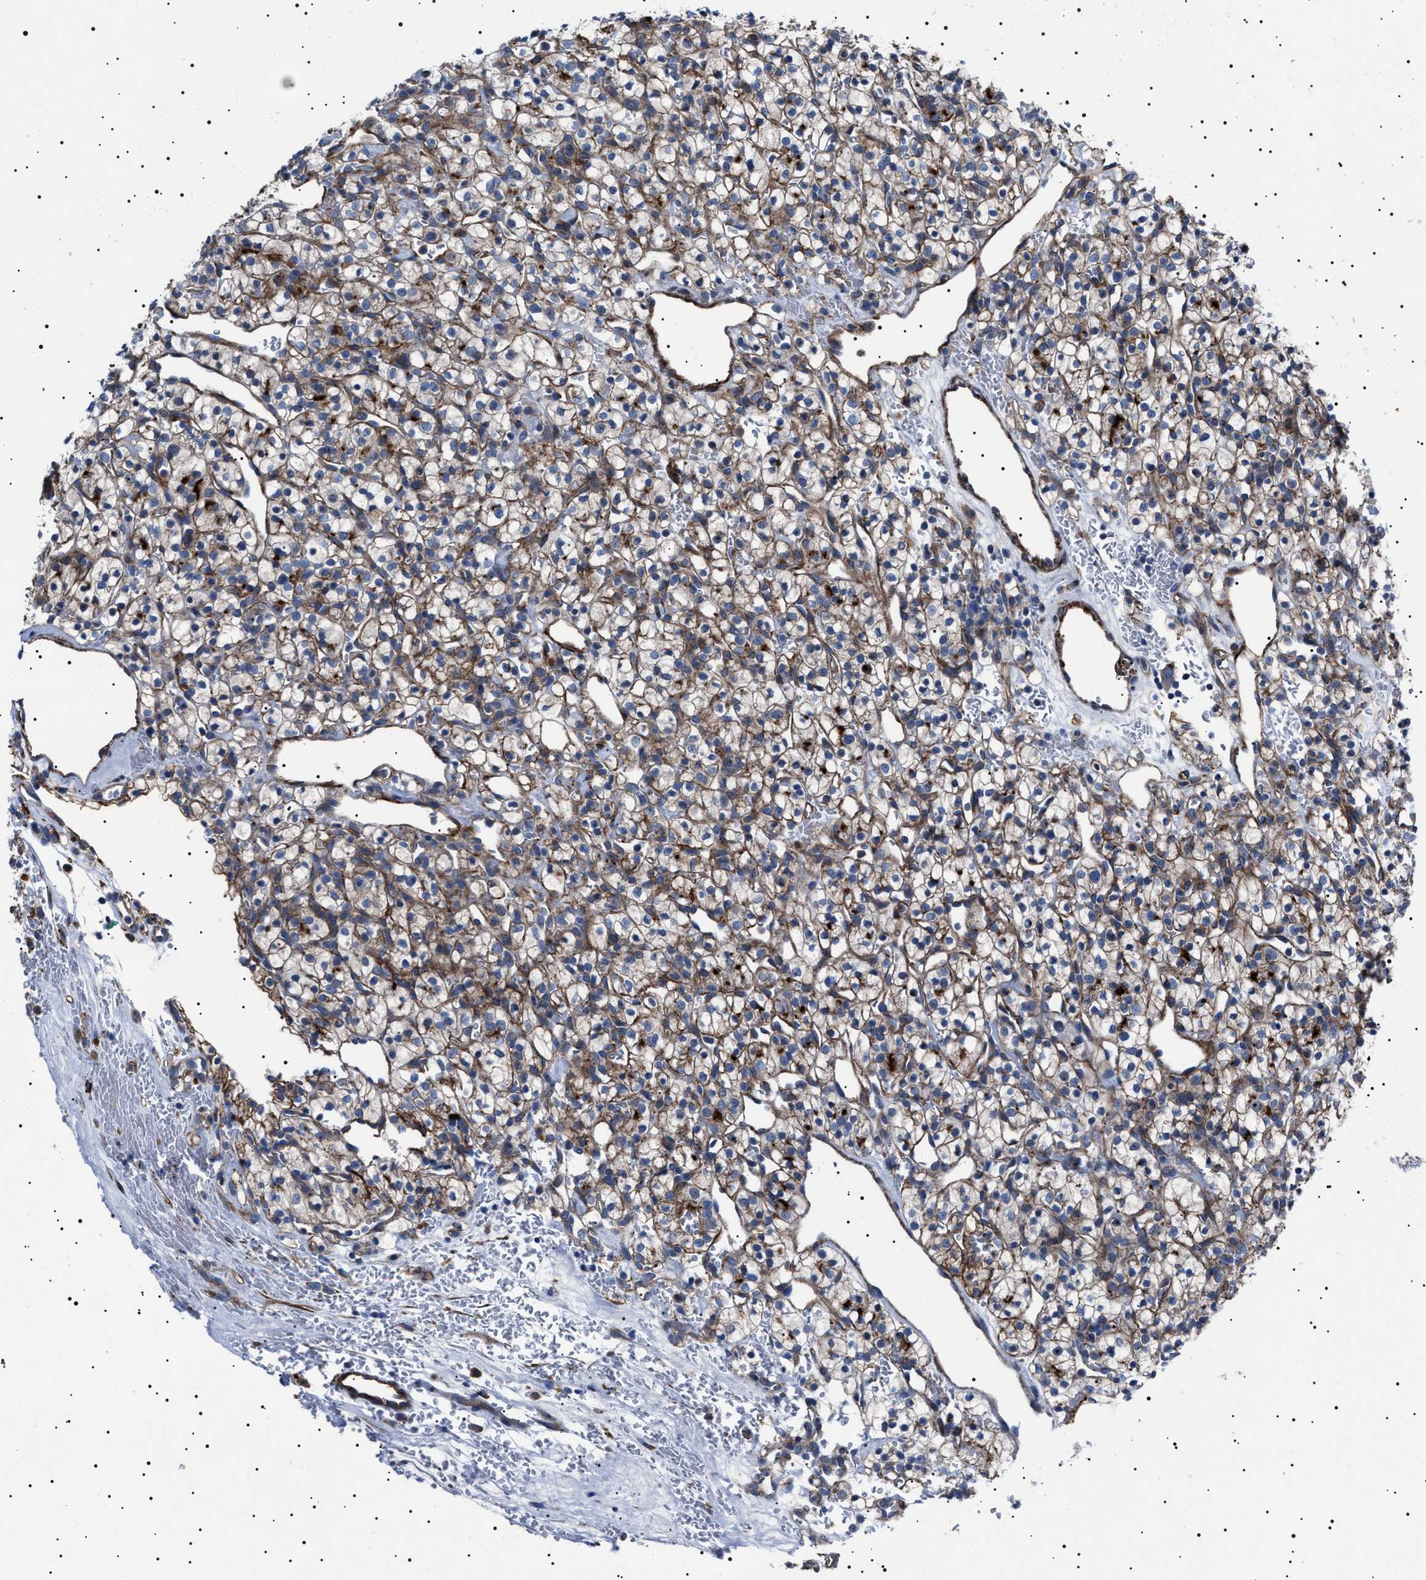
{"staining": {"intensity": "weak", "quantity": "25%-75%", "location": "cytoplasmic/membranous"}, "tissue": "renal cancer", "cell_type": "Tumor cells", "image_type": "cancer", "snomed": [{"axis": "morphology", "description": "Adenocarcinoma, NOS"}, {"axis": "topography", "description": "Kidney"}], "caption": "High-magnification brightfield microscopy of renal cancer (adenocarcinoma) stained with DAB (brown) and counterstained with hematoxylin (blue). tumor cells exhibit weak cytoplasmic/membranous positivity is present in about25%-75% of cells. The staining is performed using DAB (3,3'-diaminobenzidine) brown chromogen to label protein expression. The nuclei are counter-stained blue using hematoxylin.", "gene": "NEU1", "patient": {"sex": "female", "age": 57}}